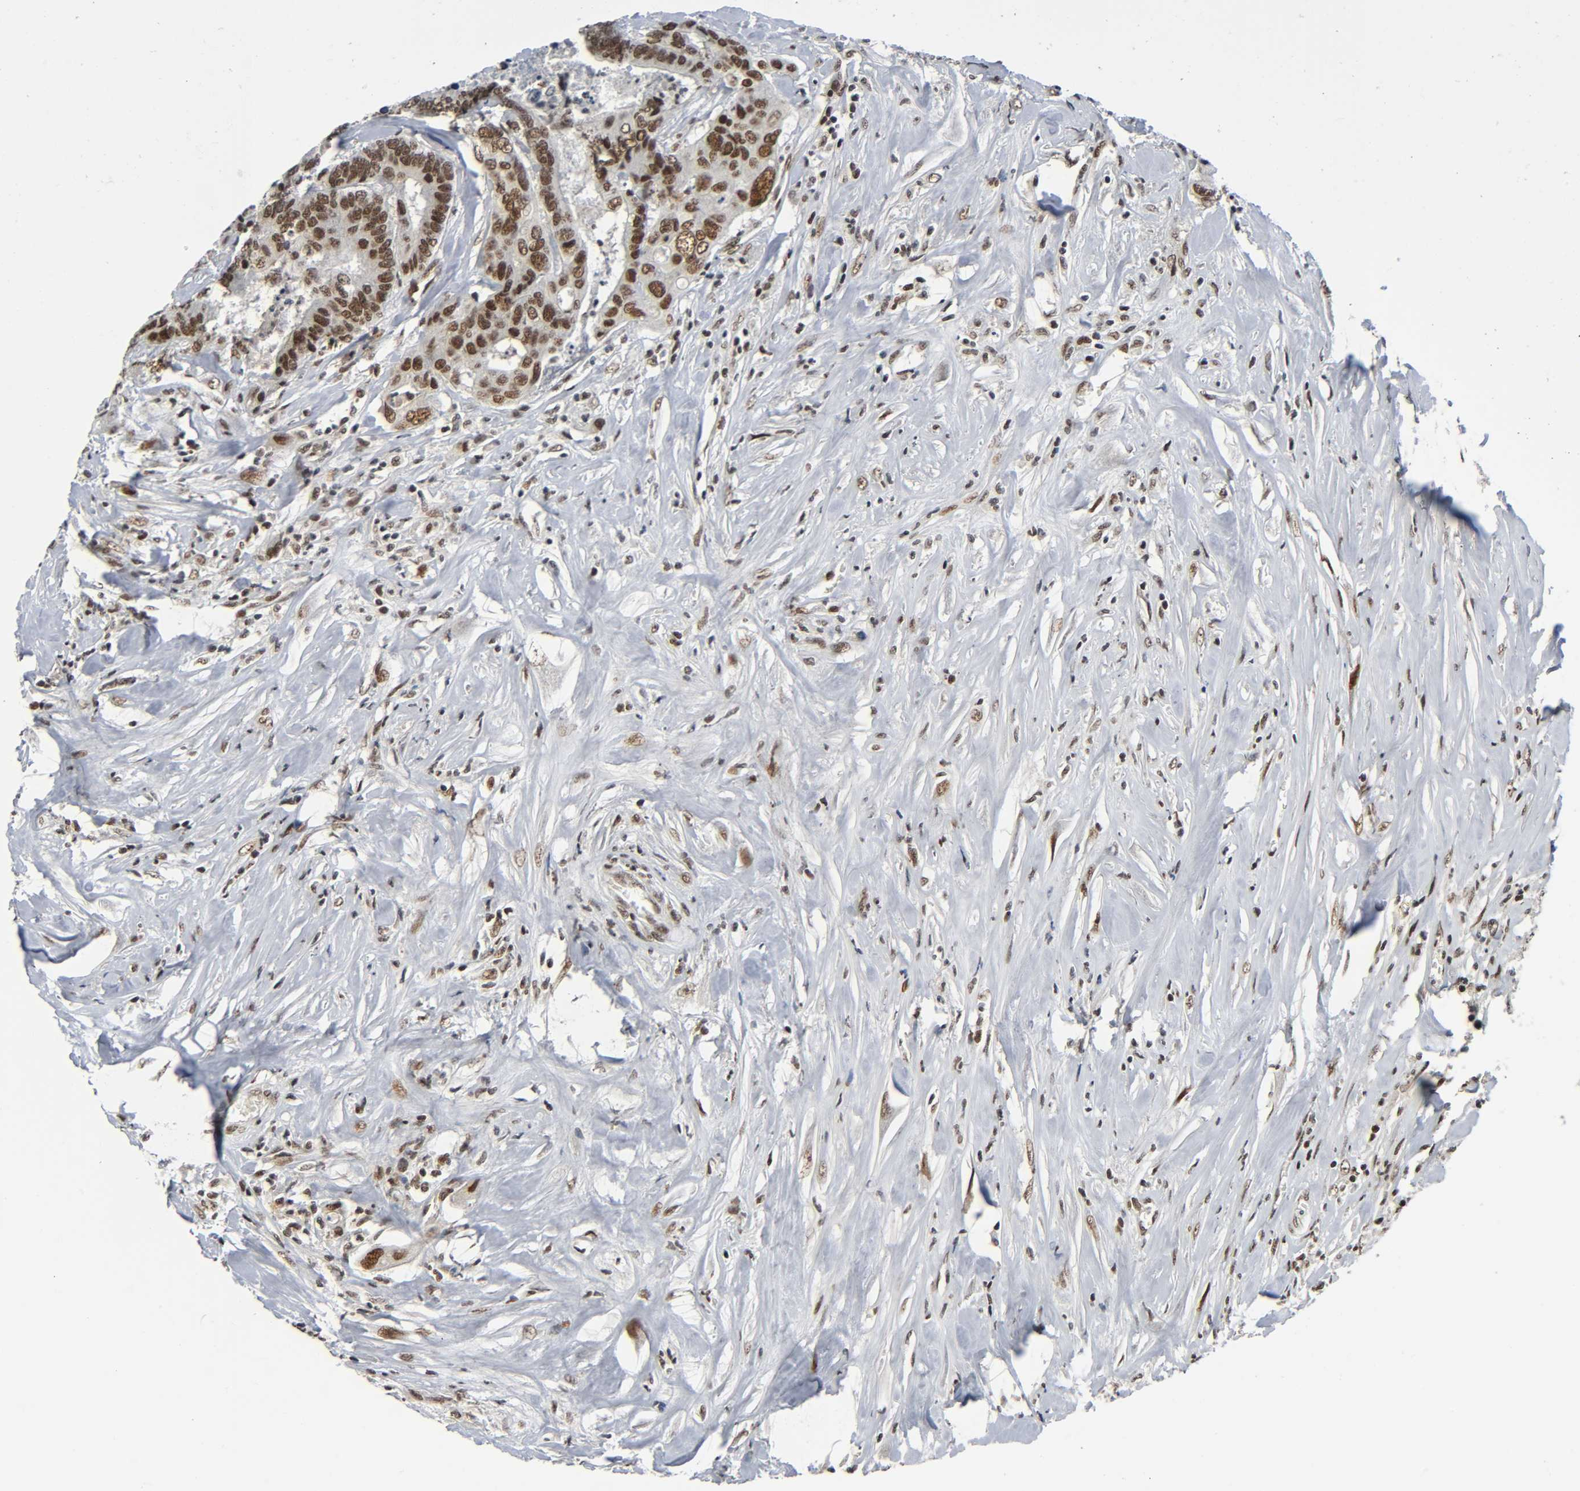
{"staining": {"intensity": "strong", "quantity": ">75%", "location": "nuclear"}, "tissue": "colorectal cancer", "cell_type": "Tumor cells", "image_type": "cancer", "snomed": [{"axis": "morphology", "description": "Adenocarcinoma, NOS"}, {"axis": "topography", "description": "Rectum"}], "caption": "There is high levels of strong nuclear expression in tumor cells of colorectal adenocarcinoma, as demonstrated by immunohistochemical staining (brown color).", "gene": "CDK9", "patient": {"sex": "male", "age": 55}}